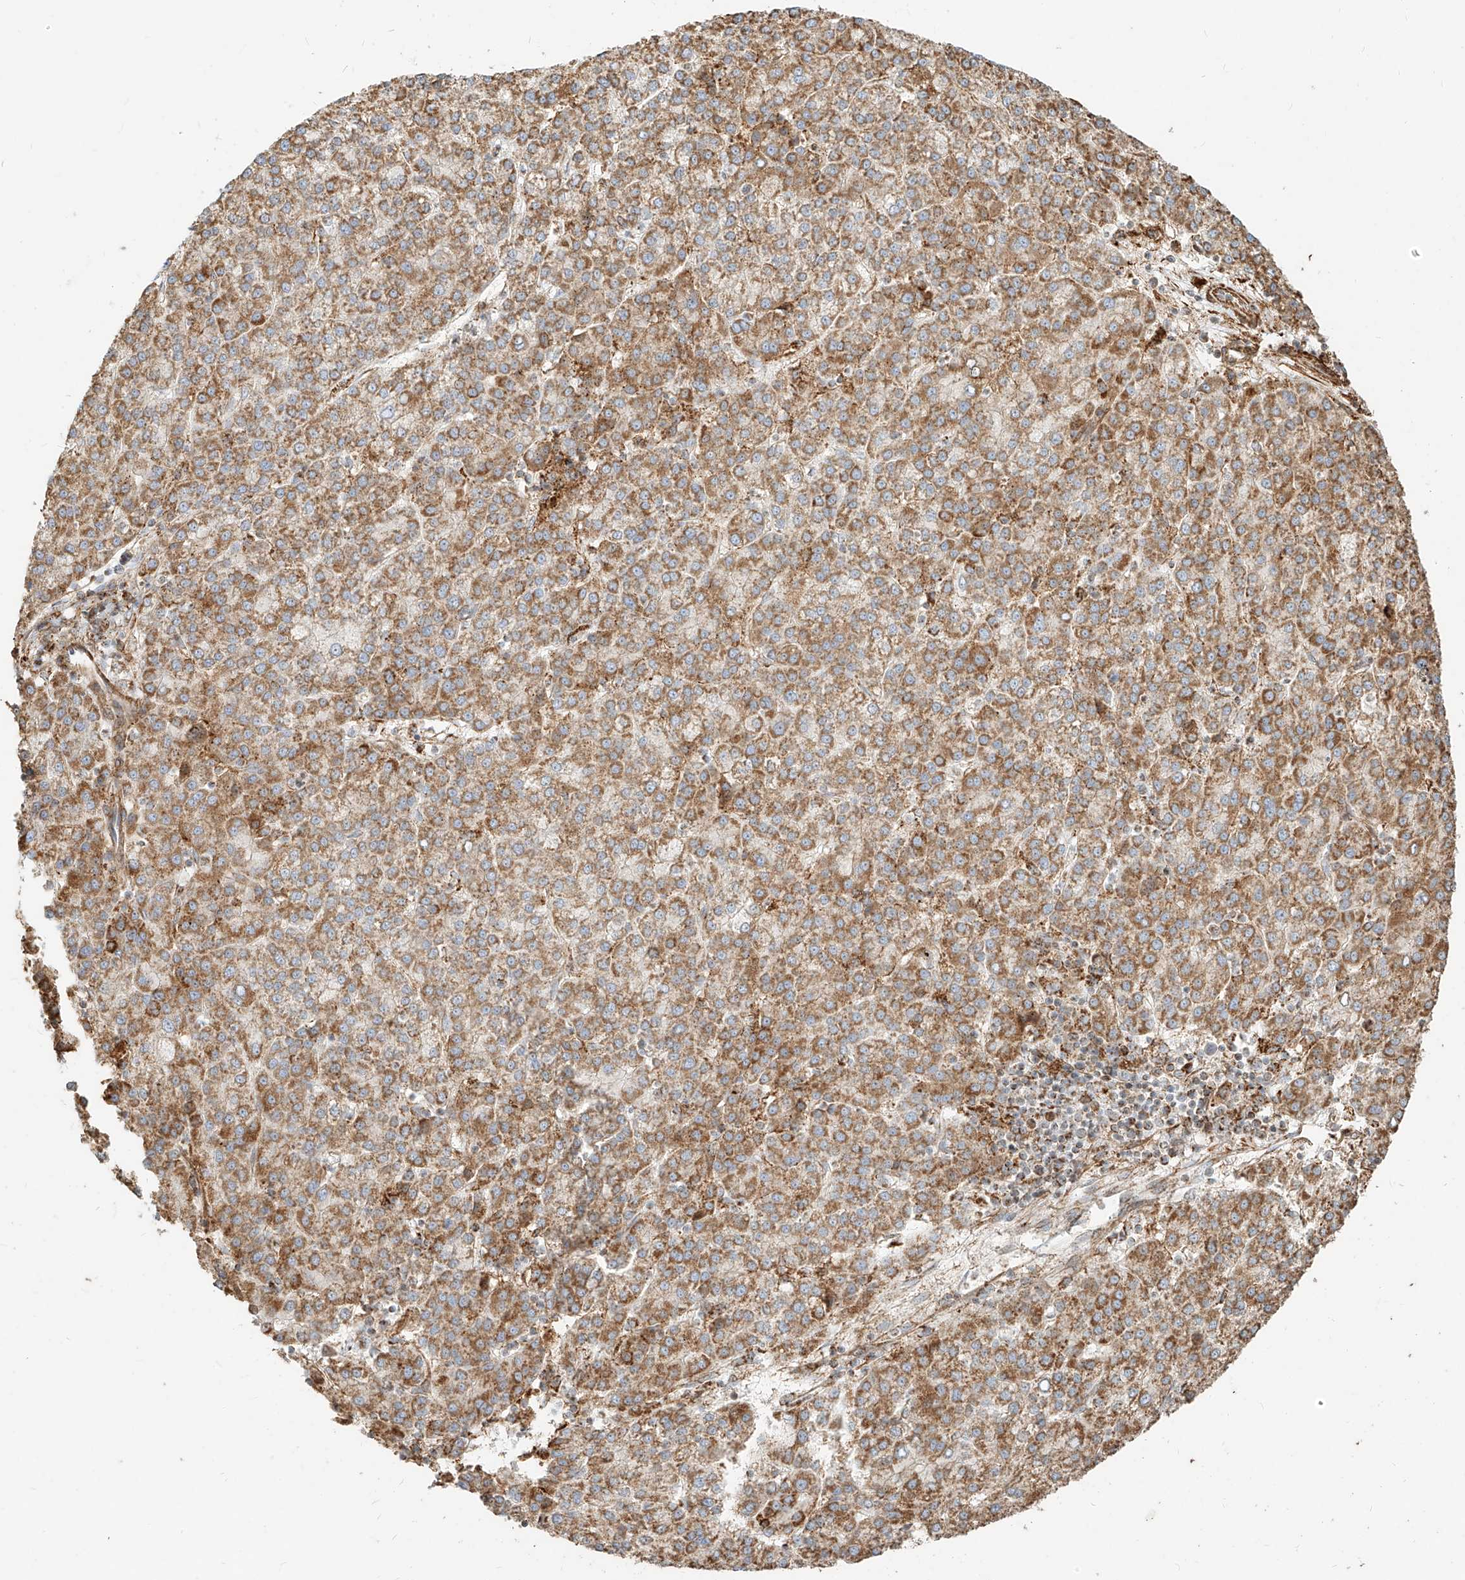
{"staining": {"intensity": "moderate", "quantity": ">75%", "location": "cytoplasmic/membranous"}, "tissue": "liver cancer", "cell_type": "Tumor cells", "image_type": "cancer", "snomed": [{"axis": "morphology", "description": "Carcinoma, Hepatocellular, NOS"}, {"axis": "topography", "description": "Liver"}], "caption": "Liver cancer (hepatocellular carcinoma) was stained to show a protein in brown. There is medium levels of moderate cytoplasmic/membranous positivity in about >75% of tumor cells. (Brightfield microscopy of DAB IHC at high magnification).", "gene": "MTX2", "patient": {"sex": "female", "age": 58}}